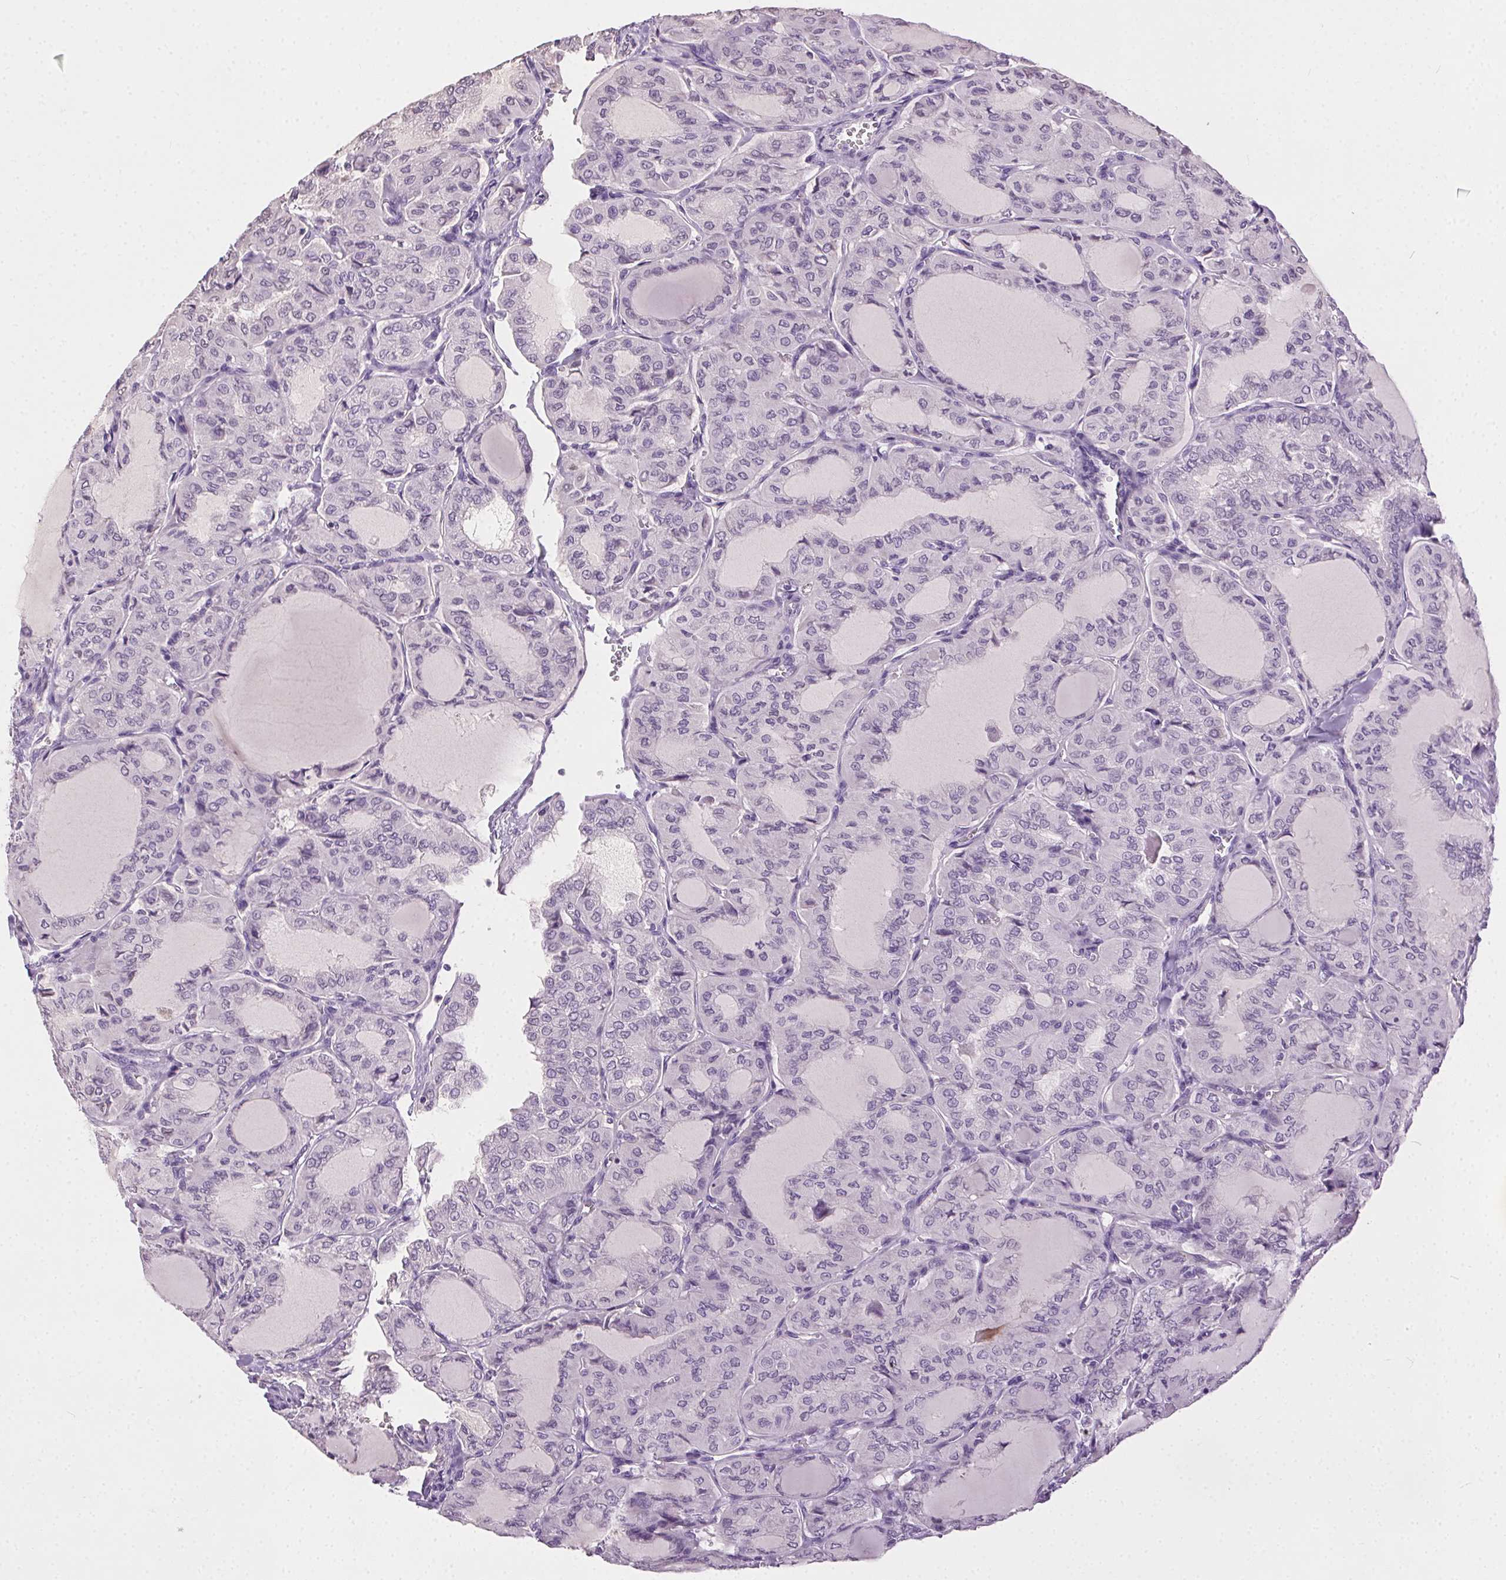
{"staining": {"intensity": "negative", "quantity": "none", "location": "none"}, "tissue": "thyroid cancer", "cell_type": "Tumor cells", "image_type": "cancer", "snomed": [{"axis": "morphology", "description": "Papillary adenocarcinoma, NOS"}, {"axis": "topography", "description": "Thyroid gland"}], "caption": "A high-resolution photomicrograph shows IHC staining of thyroid cancer, which shows no significant expression in tumor cells.", "gene": "SYCE2", "patient": {"sex": "male", "age": 20}}